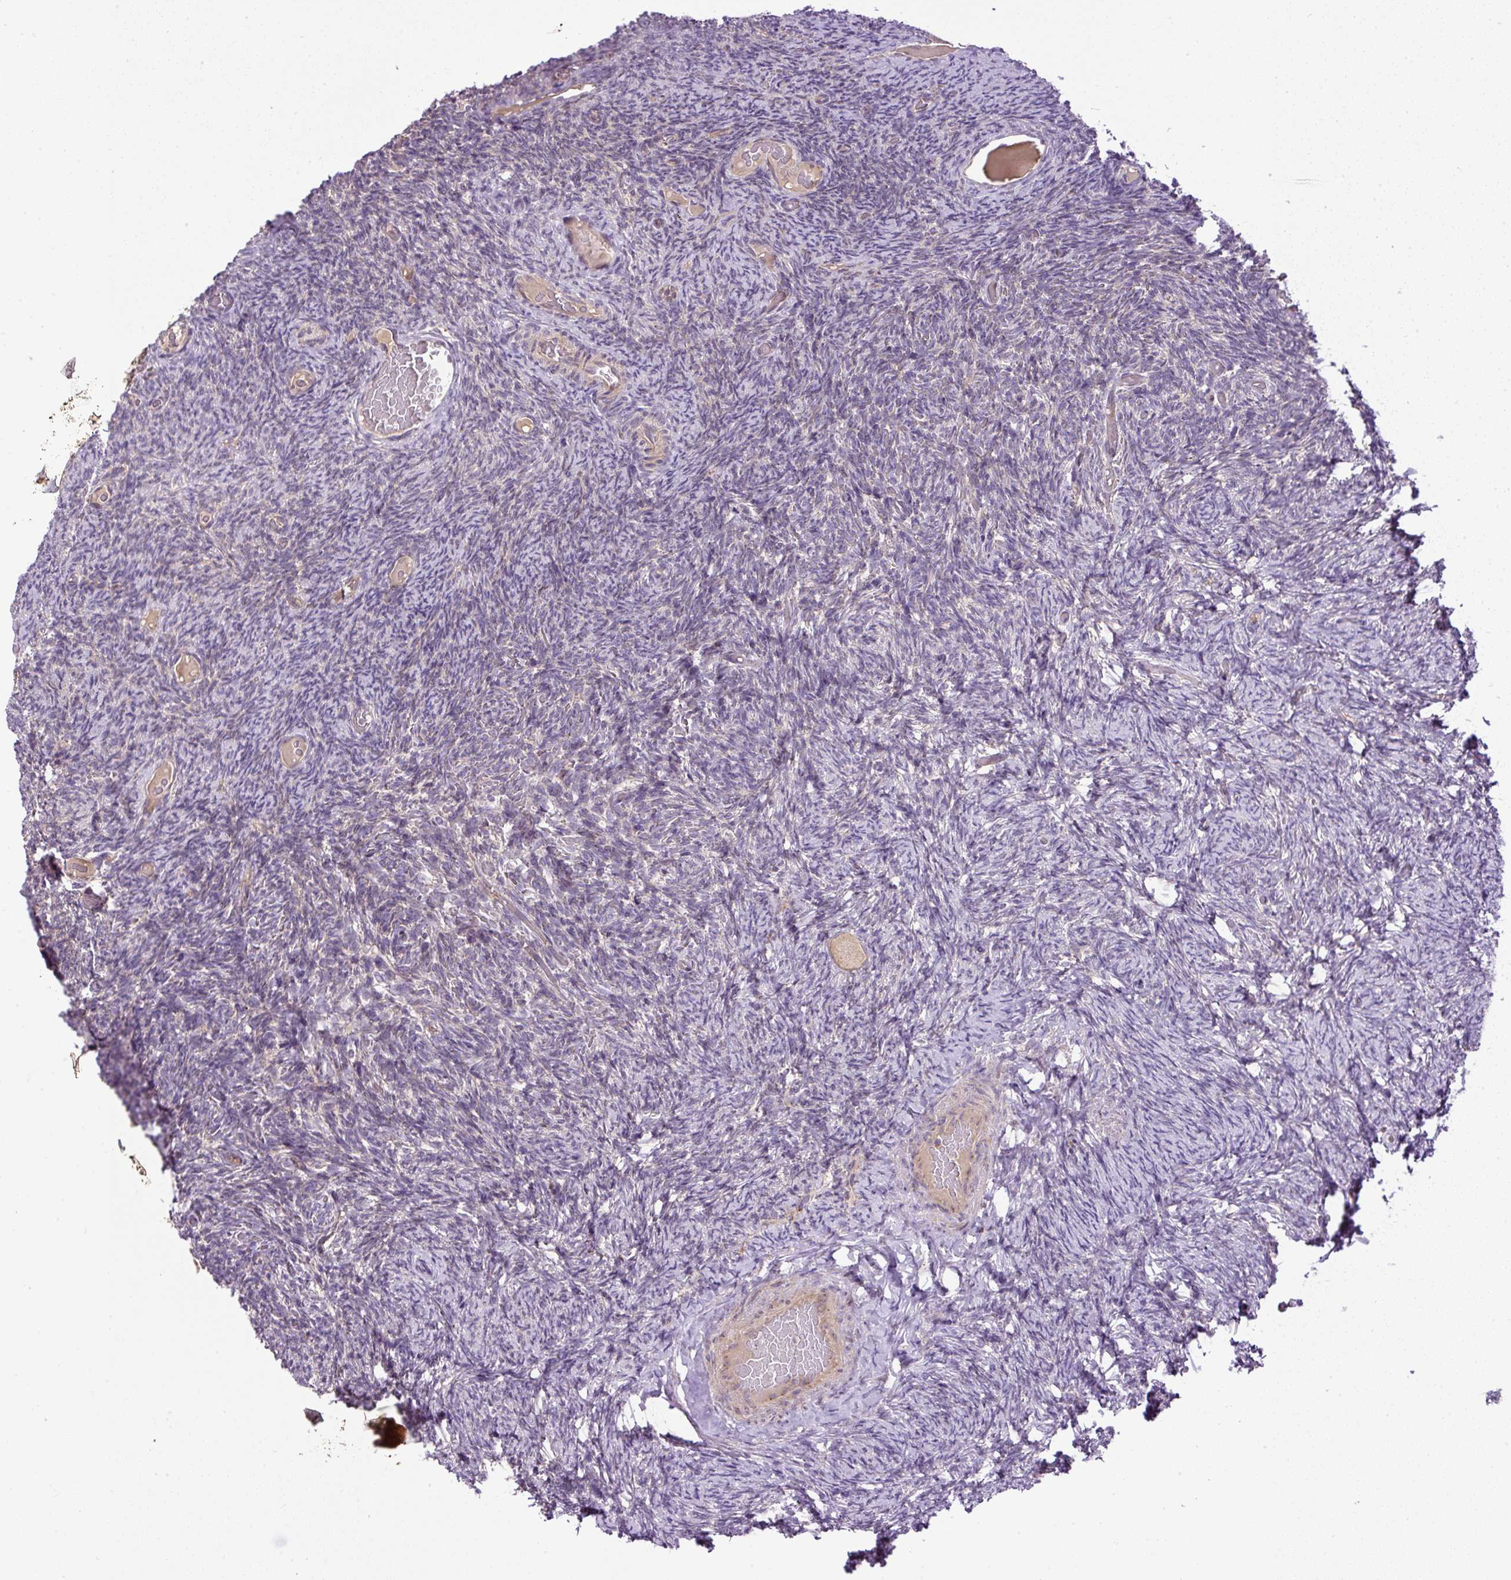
{"staining": {"intensity": "weak", "quantity": ">75%", "location": "cytoplasmic/membranous"}, "tissue": "ovary", "cell_type": "Follicle cells", "image_type": "normal", "snomed": [{"axis": "morphology", "description": "Normal tissue, NOS"}, {"axis": "topography", "description": "Ovary"}], "caption": "About >75% of follicle cells in benign ovary show weak cytoplasmic/membranous protein staining as visualized by brown immunohistochemical staining.", "gene": "ZNF547", "patient": {"sex": "female", "age": 34}}